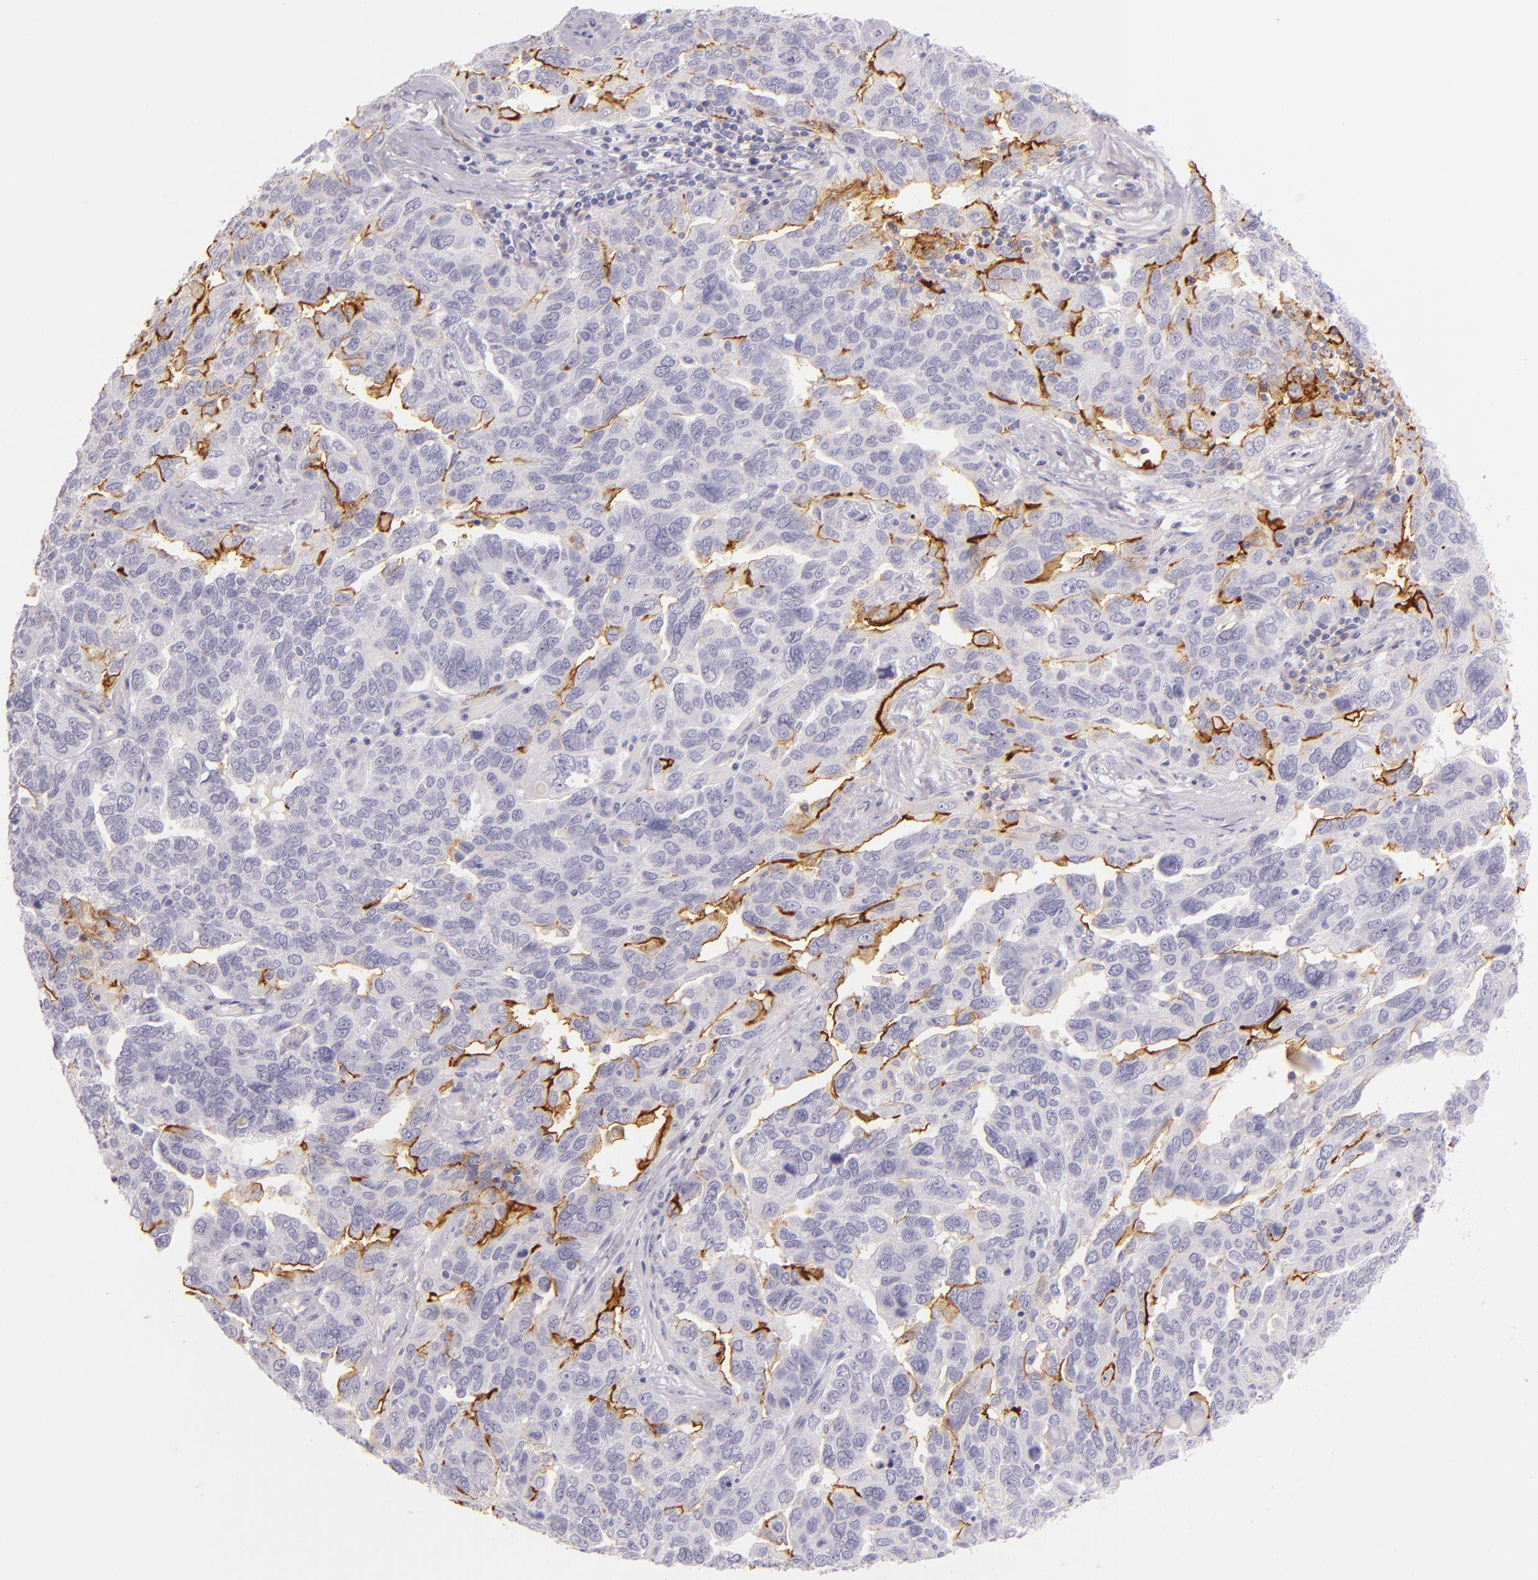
{"staining": {"intensity": "moderate", "quantity": "<25%", "location": "cytoplasmic/membranous"}, "tissue": "ovarian cancer", "cell_type": "Tumor cells", "image_type": "cancer", "snomed": [{"axis": "morphology", "description": "Cystadenocarcinoma, serous, NOS"}, {"axis": "topography", "description": "Ovary"}], "caption": "The micrograph exhibits staining of ovarian cancer, revealing moderate cytoplasmic/membranous protein expression (brown color) within tumor cells.", "gene": "ICAM1", "patient": {"sex": "female", "age": 64}}